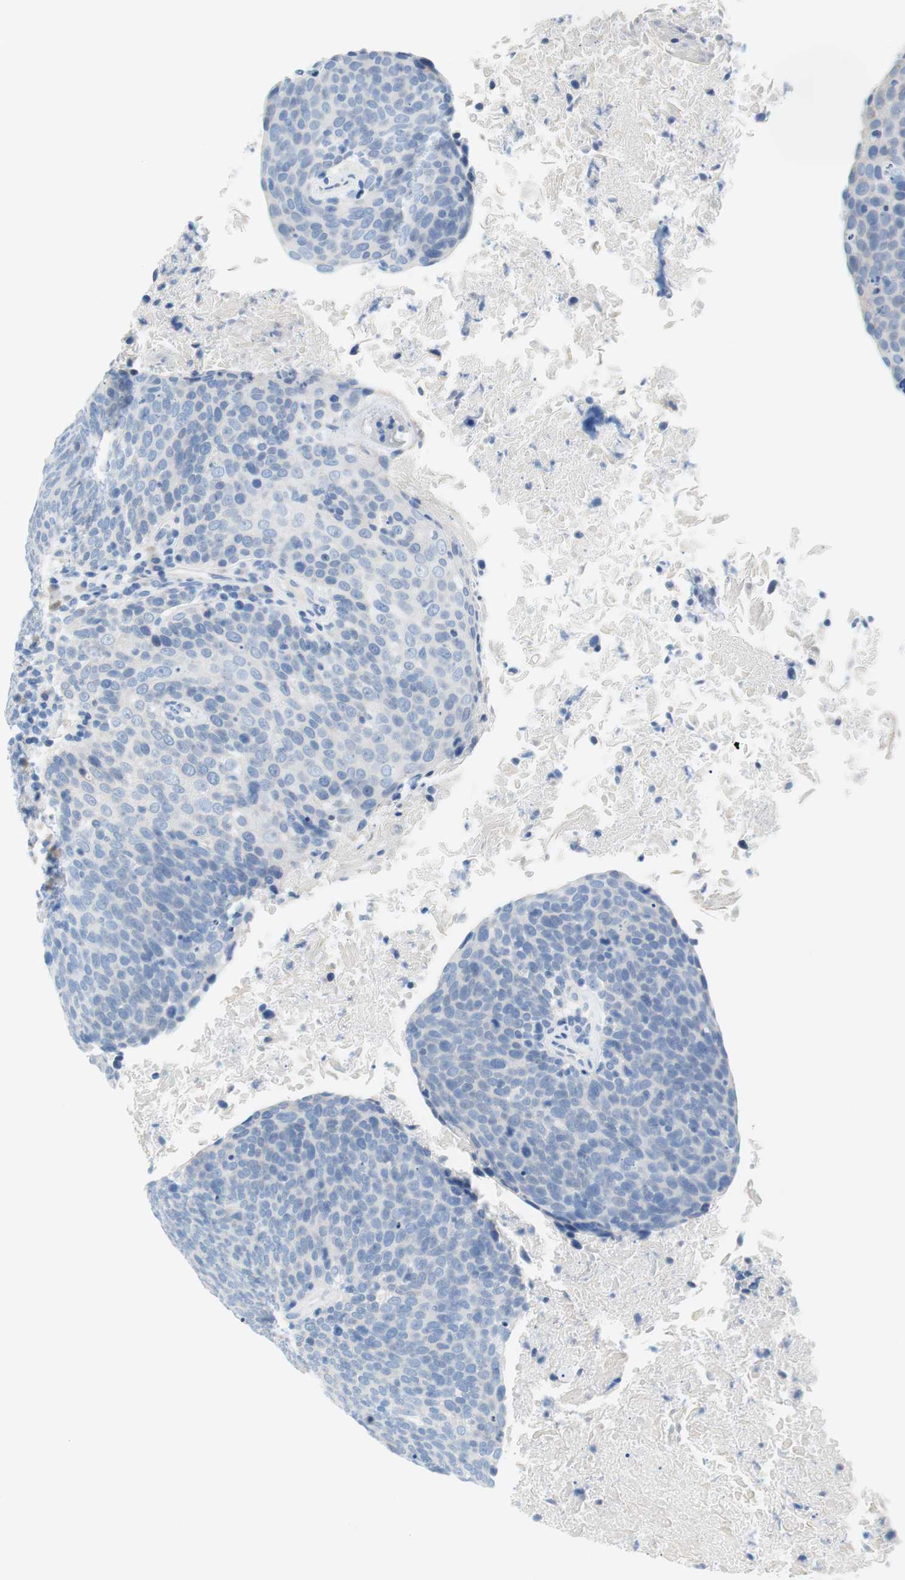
{"staining": {"intensity": "negative", "quantity": "none", "location": "none"}, "tissue": "head and neck cancer", "cell_type": "Tumor cells", "image_type": "cancer", "snomed": [{"axis": "morphology", "description": "Squamous cell carcinoma, NOS"}, {"axis": "morphology", "description": "Squamous cell carcinoma, metastatic, NOS"}, {"axis": "topography", "description": "Lymph node"}, {"axis": "topography", "description": "Head-Neck"}], "caption": "IHC image of neoplastic tissue: head and neck cancer (metastatic squamous cell carcinoma) stained with DAB exhibits no significant protein staining in tumor cells.", "gene": "MYH1", "patient": {"sex": "male", "age": 62}}